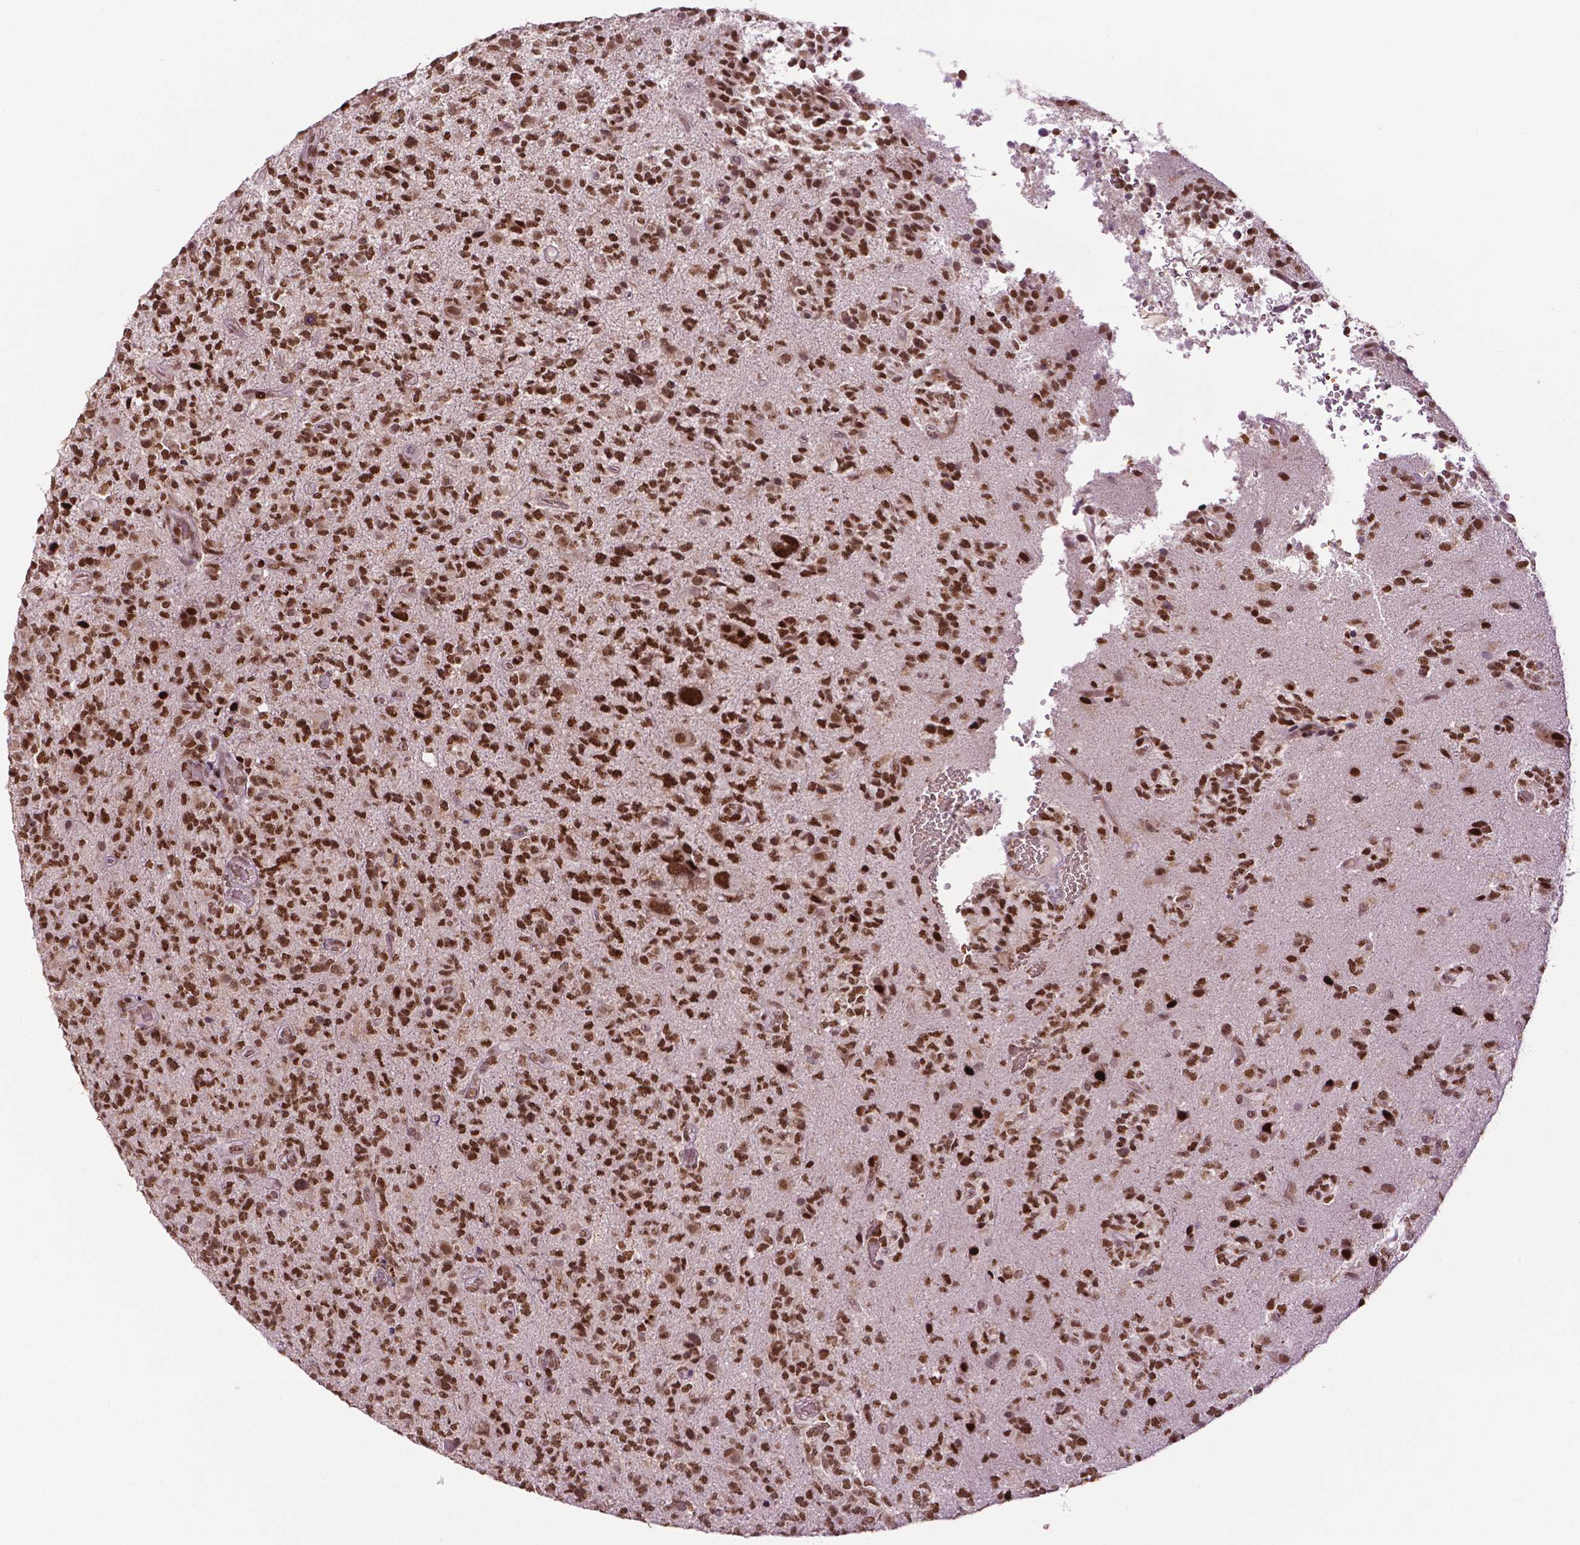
{"staining": {"intensity": "moderate", "quantity": ">75%", "location": "nuclear"}, "tissue": "glioma", "cell_type": "Tumor cells", "image_type": "cancer", "snomed": [{"axis": "morphology", "description": "Glioma, malignant, High grade"}, {"axis": "topography", "description": "Brain"}], "caption": "Immunohistochemical staining of malignant glioma (high-grade) demonstrates medium levels of moderate nuclear protein positivity in about >75% of tumor cells.", "gene": "ZNF41", "patient": {"sex": "female", "age": 71}}